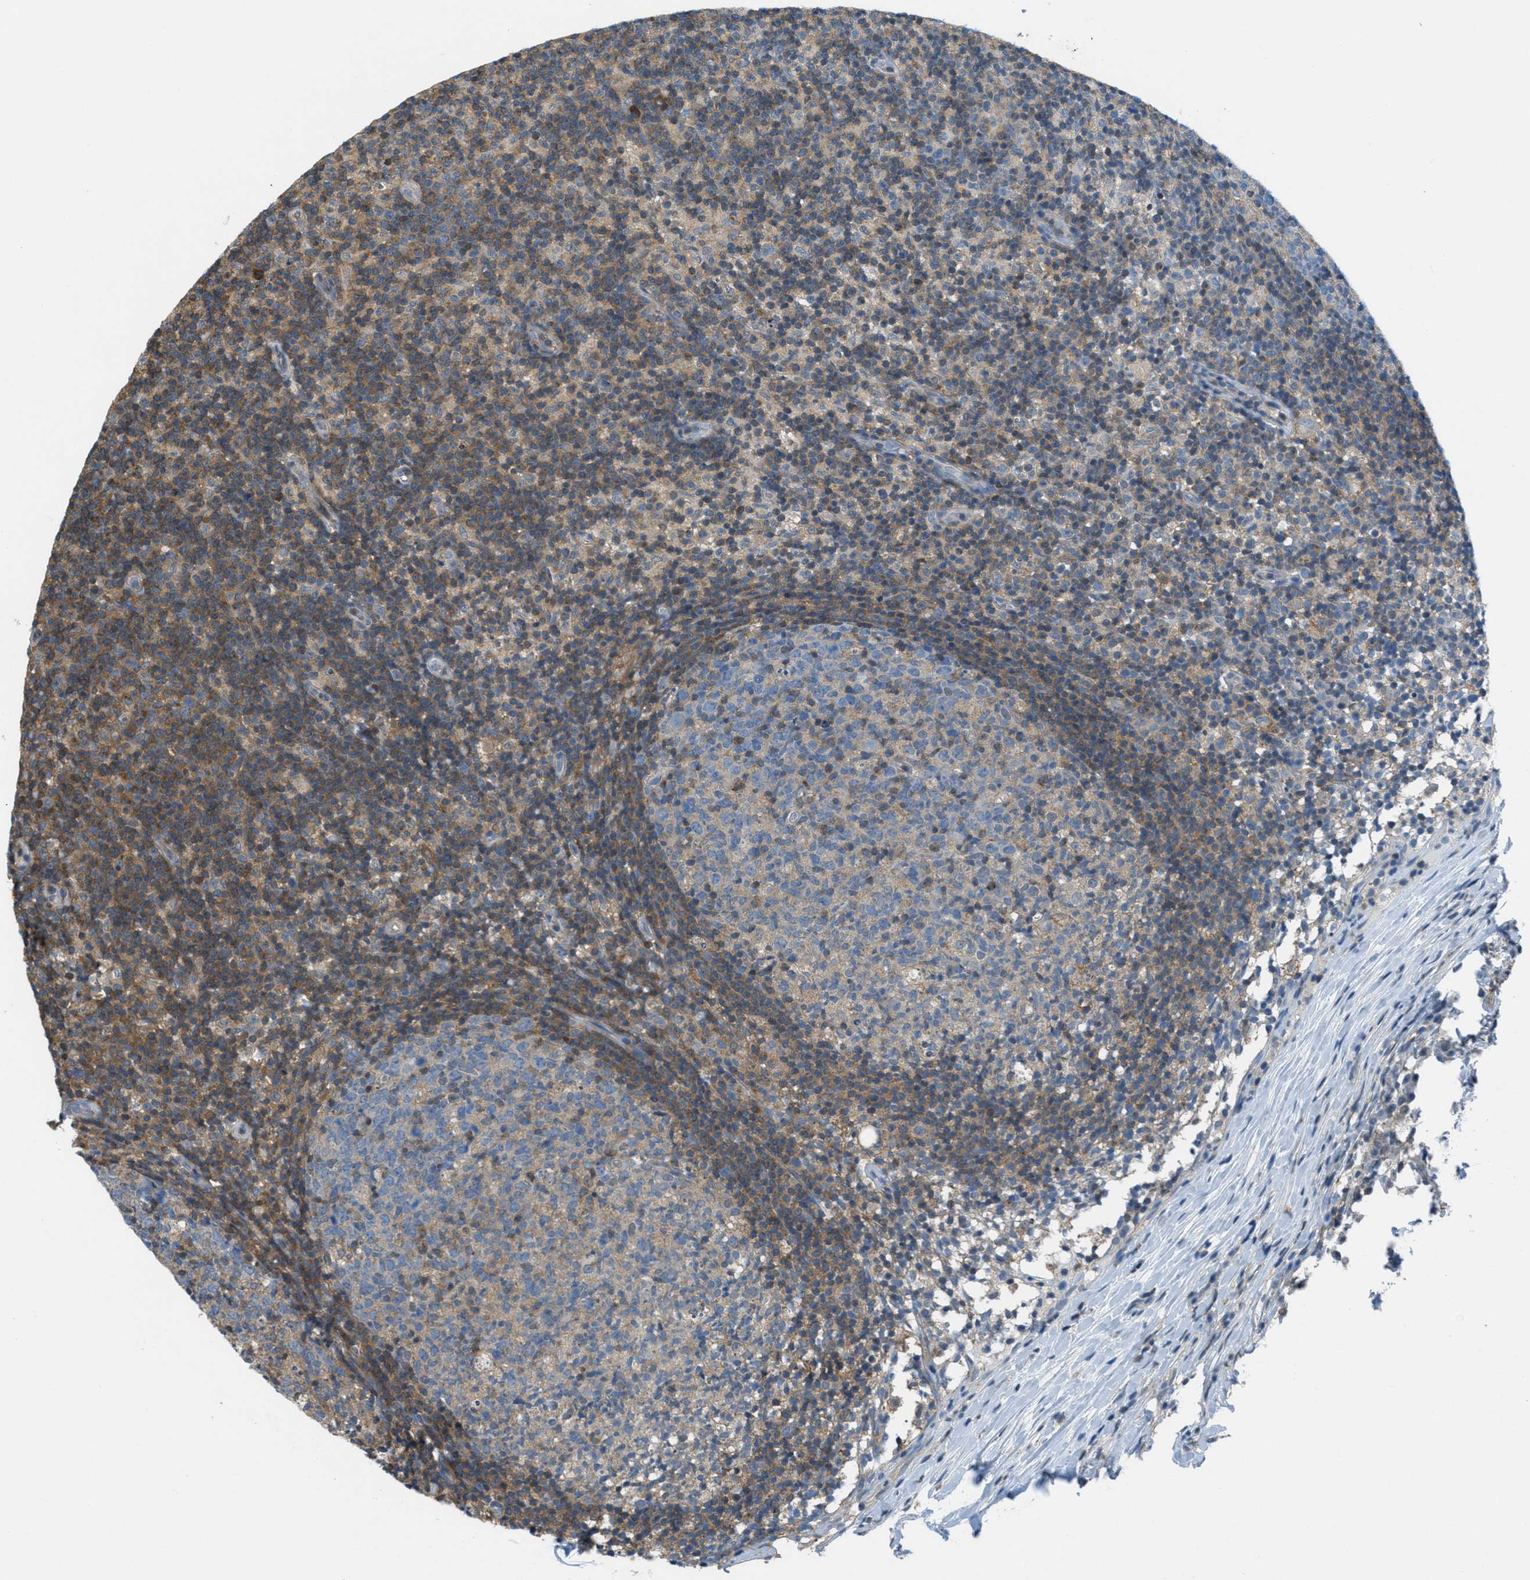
{"staining": {"intensity": "moderate", "quantity": "<25%", "location": "cytoplasmic/membranous"}, "tissue": "lymph node", "cell_type": "Germinal center cells", "image_type": "normal", "snomed": [{"axis": "morphology", "description": "Normal tissue, NOS"}, {"axis": "morphology", "description": "Inflammation, NOS"}, {"axis": "topography", "description": "Lymph node"}], "caption": "Immunohistochemistry (IHC) (DAB) staining of normal lymph node reveals moderate cytoplasmic/membranous protein staining in approximately <25% of germinal center cells.", "gene": "PIP5K1C", "patient": {"sex": "male", "age": 55}}